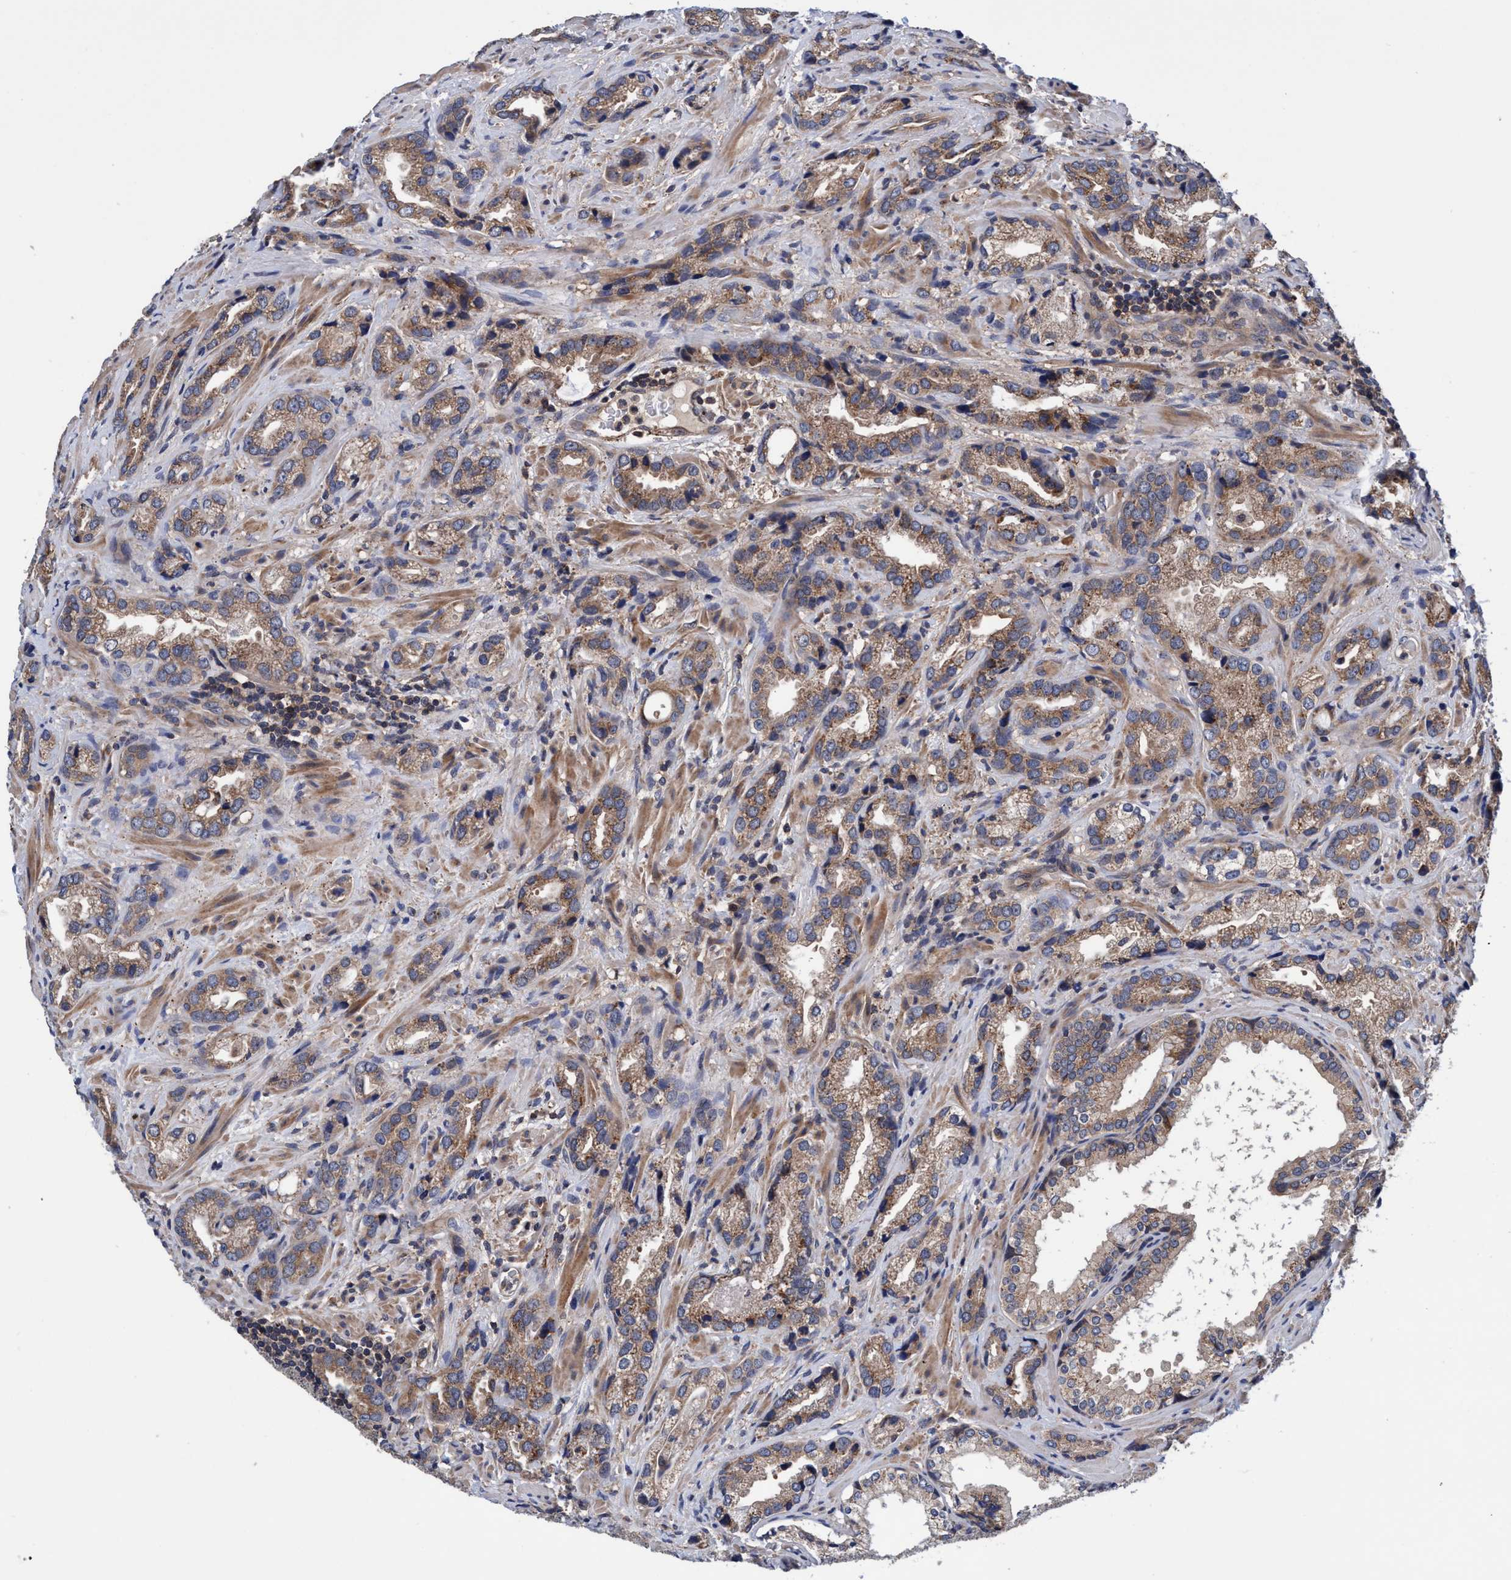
{"staining": {"intensity": "moderate", "quantity": ">75%", "location": "cytoplasmic/membranous"}, "tissue": "prostate cancer", "cell_type": "Tumor cells", "image_type": "cancer", "snomed": [{"axis": "morphology", "description": "Adenocarcinoma, High grade"}, {"axis": "topography", "description": "Prostate"}], "caption": "This is a photomicrograph of IHC staining of prostate cancer, which shows moderate expression in the cytoplasmic/membranous of tumor cells.", "gene": "CALCOCO2", "patient": {"sex": "male", "age": 63}}